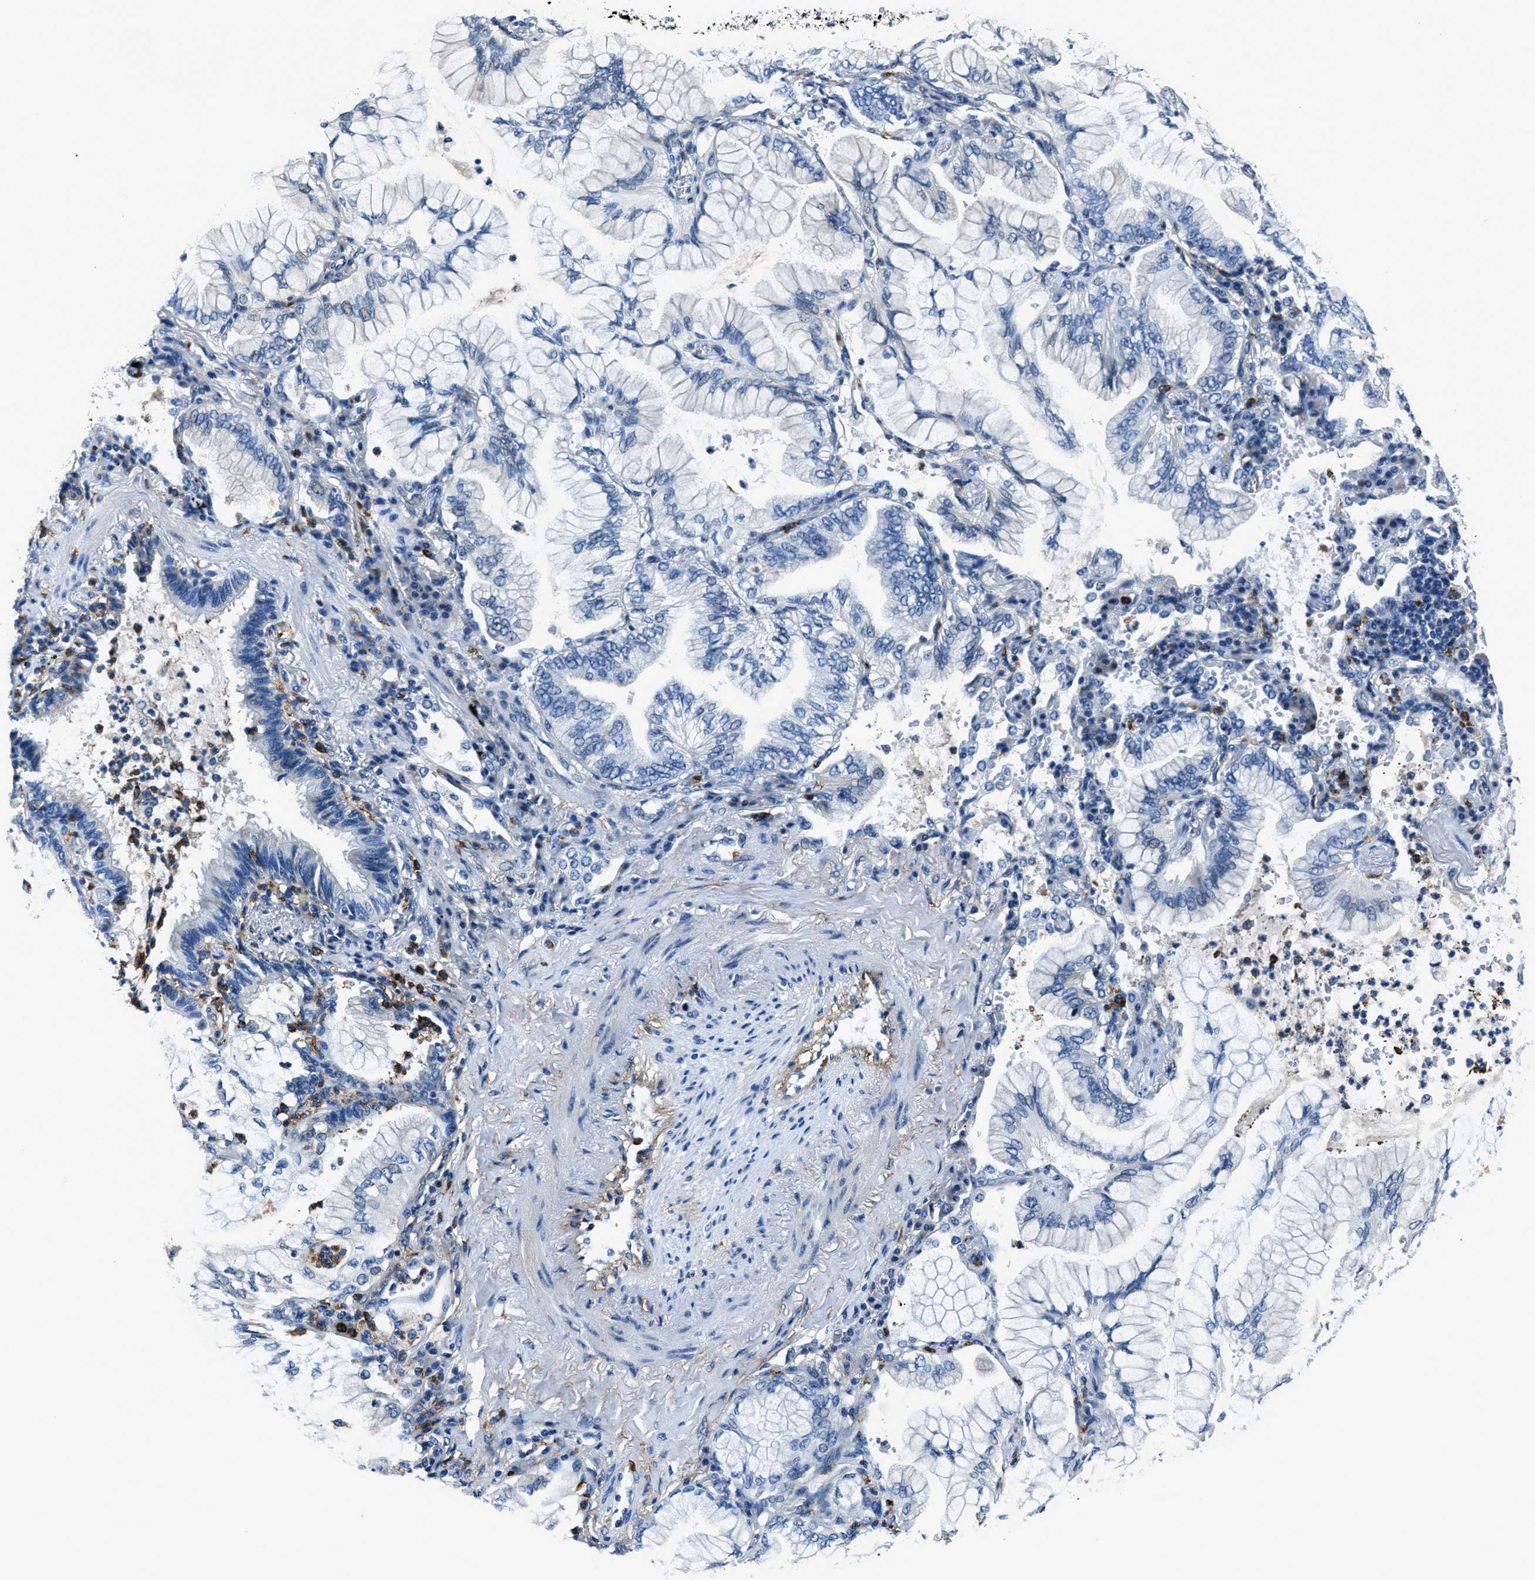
{"staining": {"intensity": "negative", "quantity": "none", "location": "none"}, "tissue": "lung cancer", "cell_type": "Tumor cells", "image_type": "cancer", "snomed": [{"axis": "morphology", "description": "Adenocarcinoma, NOS"}, {"axis": "topography", "description": "Lung"}], "caption": "Tumor cells show no significant protein staining in lung cancer (adenocarcinoma).", "gene": "FGL2", "patient": {"sex": "female", "age": 70}}